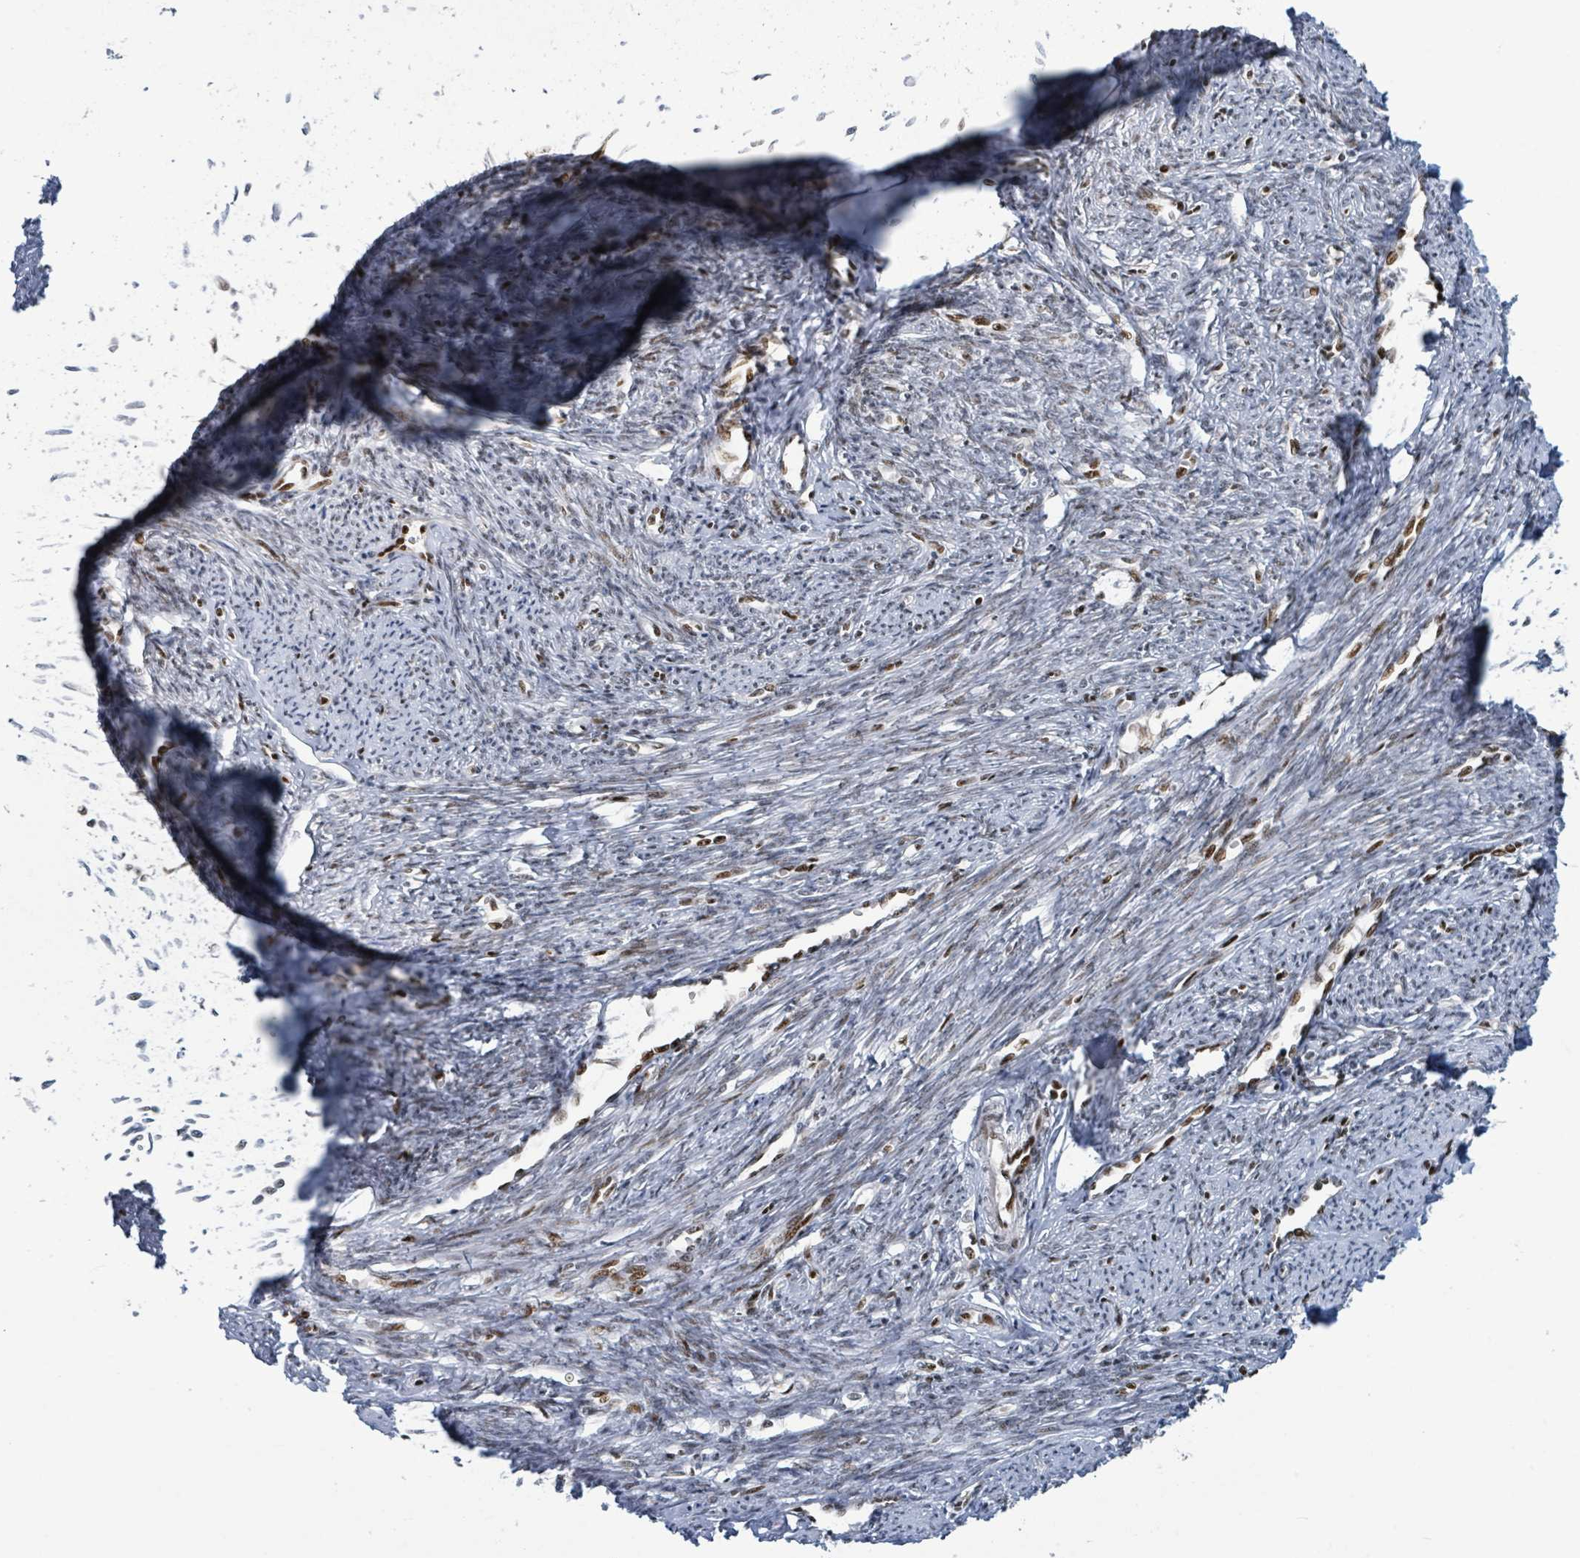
{"staining": {"intensity": "moderate", "quantity": "25%-75%", "location": "nuclear"}, "tissue": "smooth muscle", "cell_type": "Smooth muscle cells", "image_type": "normal", "snomed": [{"axis": "morphology", "description": "Normal tissue, NOS"}, {"axis": "topography", "description": "Smooth muscle"}, {"axis": "topography", "description": "Fallopian tube"}], "caption": "IHC (DAB) staining of normal smooth muscle exhibits moderate nuclear protein staining in about 25%-75% of smooth muscle cells.", "gene": "KLF3", "patient": {"sex": "female", "age": 59}}